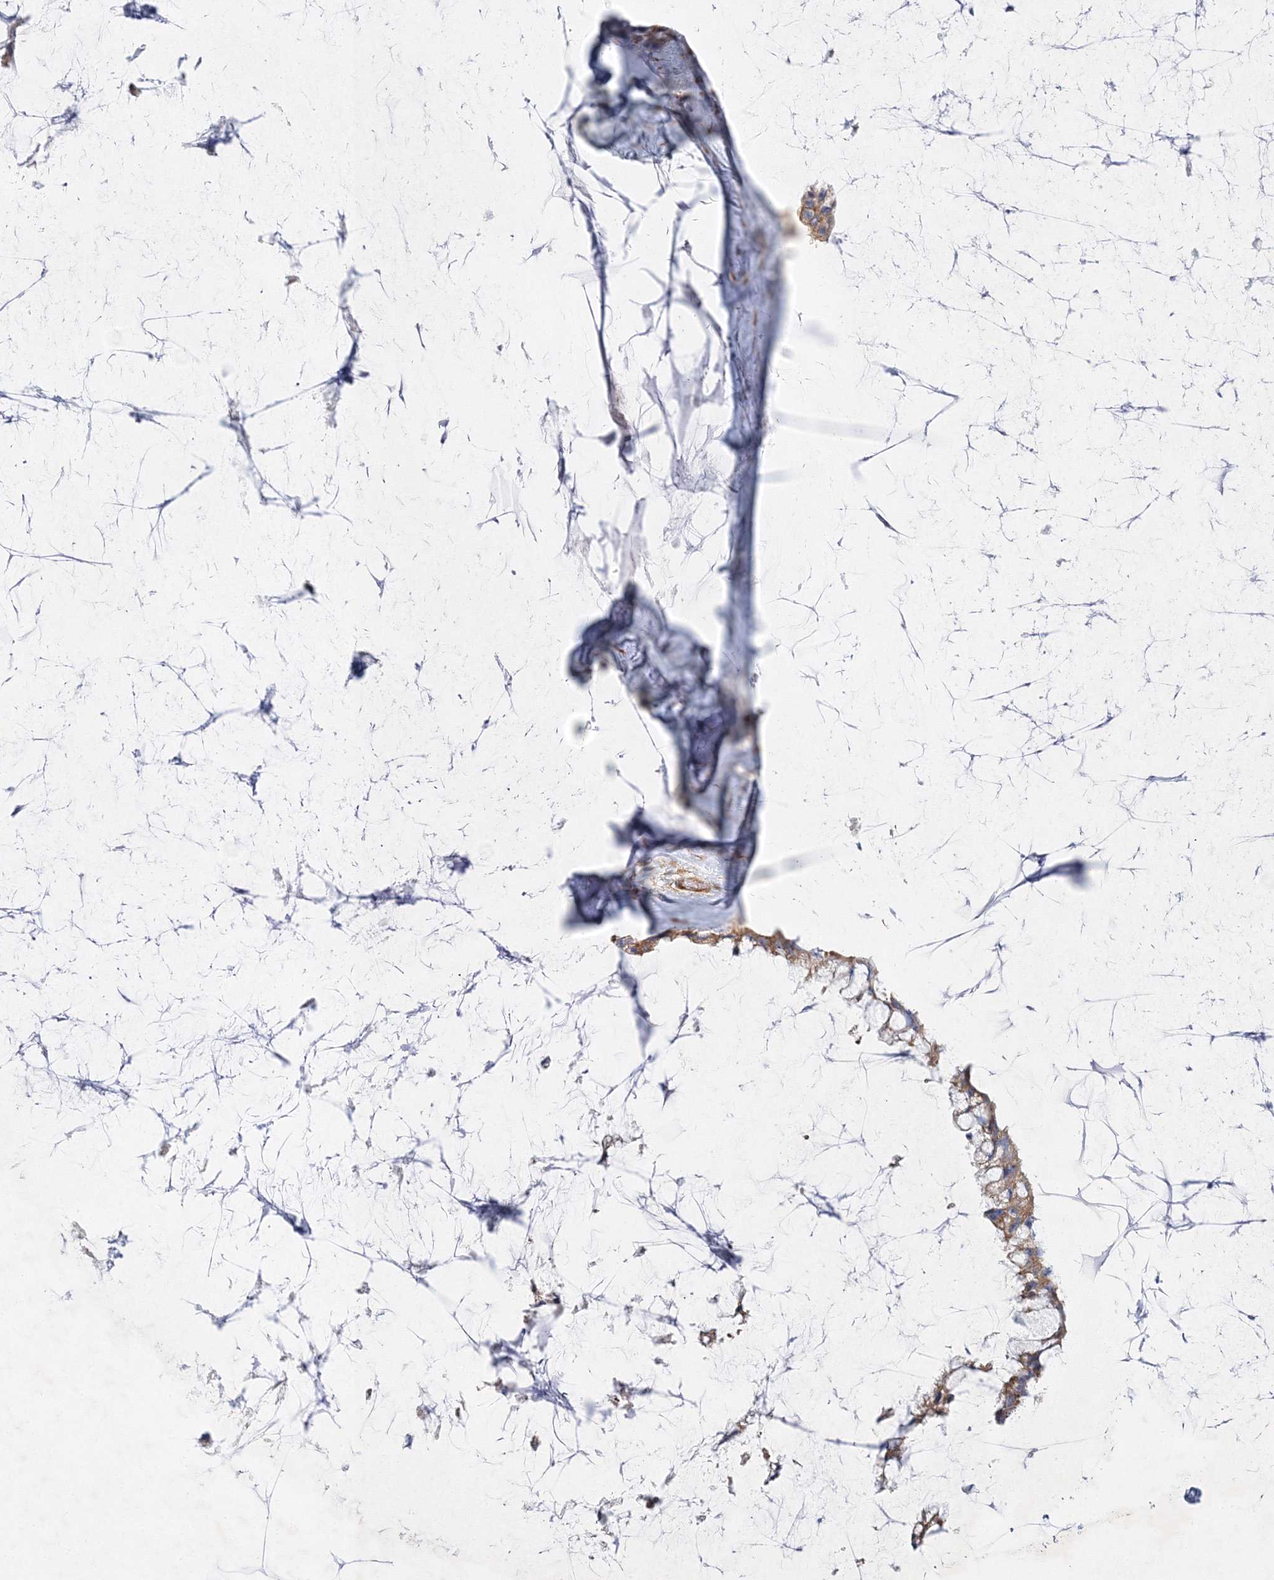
{"staining": {"intensity": "moderate", "quantity": ">75%", "location": "cytoplasmic/membranous"}, "tissue": "ovarian cancer", "cell_type": "Tumor cells", "image_type": "cancer", "snomed": [{"axis": "morphology", "description": "Cystadenocarcinoma, mucinous, NOS"}, {"axis": "topography", "description": "Ovary"}], "caption": "Moderate cytoplasmic/membranous positivity is identified in approximately >75% of tumor cells in ovarian mucinous cystadenocarcinoma.", "gene": "ZFYVE16", "patient": {"sex": "female", "age": 39}}